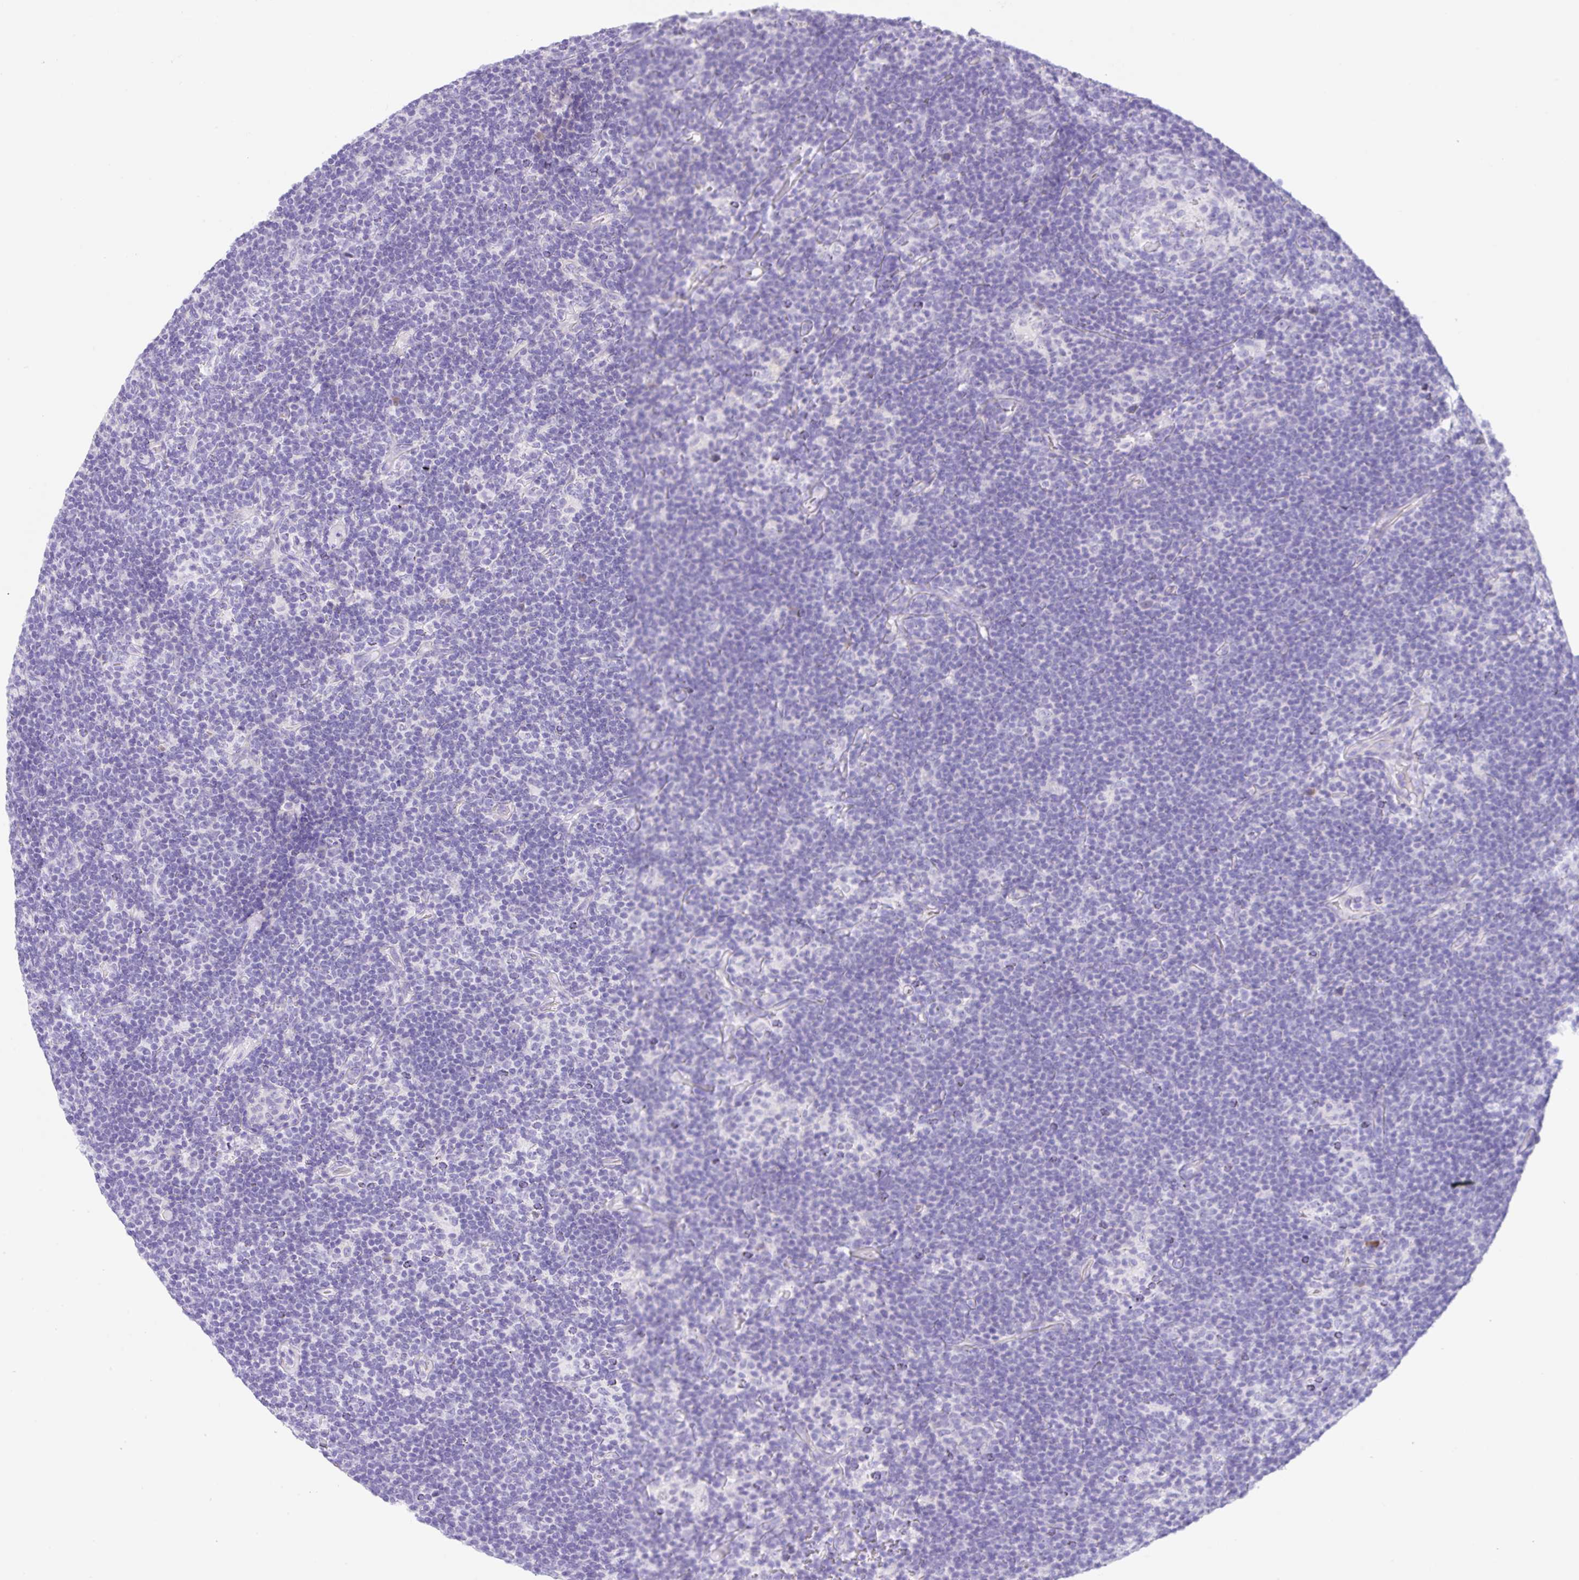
{"staining": {"intensity": "negative", "quantity": "none", "location": "none"}, "tissue": "lymphoma", "cell_type": "Tumor cells", "image_type": "cancer", "snomed": [{"axis": "morphology", "description": "Hodgkin's disease, NOS"}, {"axis": "topography", "description": "Lymph node"}], "caption": "This is an IHC histopathology image of Hodgkin's disease. There is no expression in tumor cells.", "gene": "KLK8", "patient": {"sex": "female", "age": 57}}